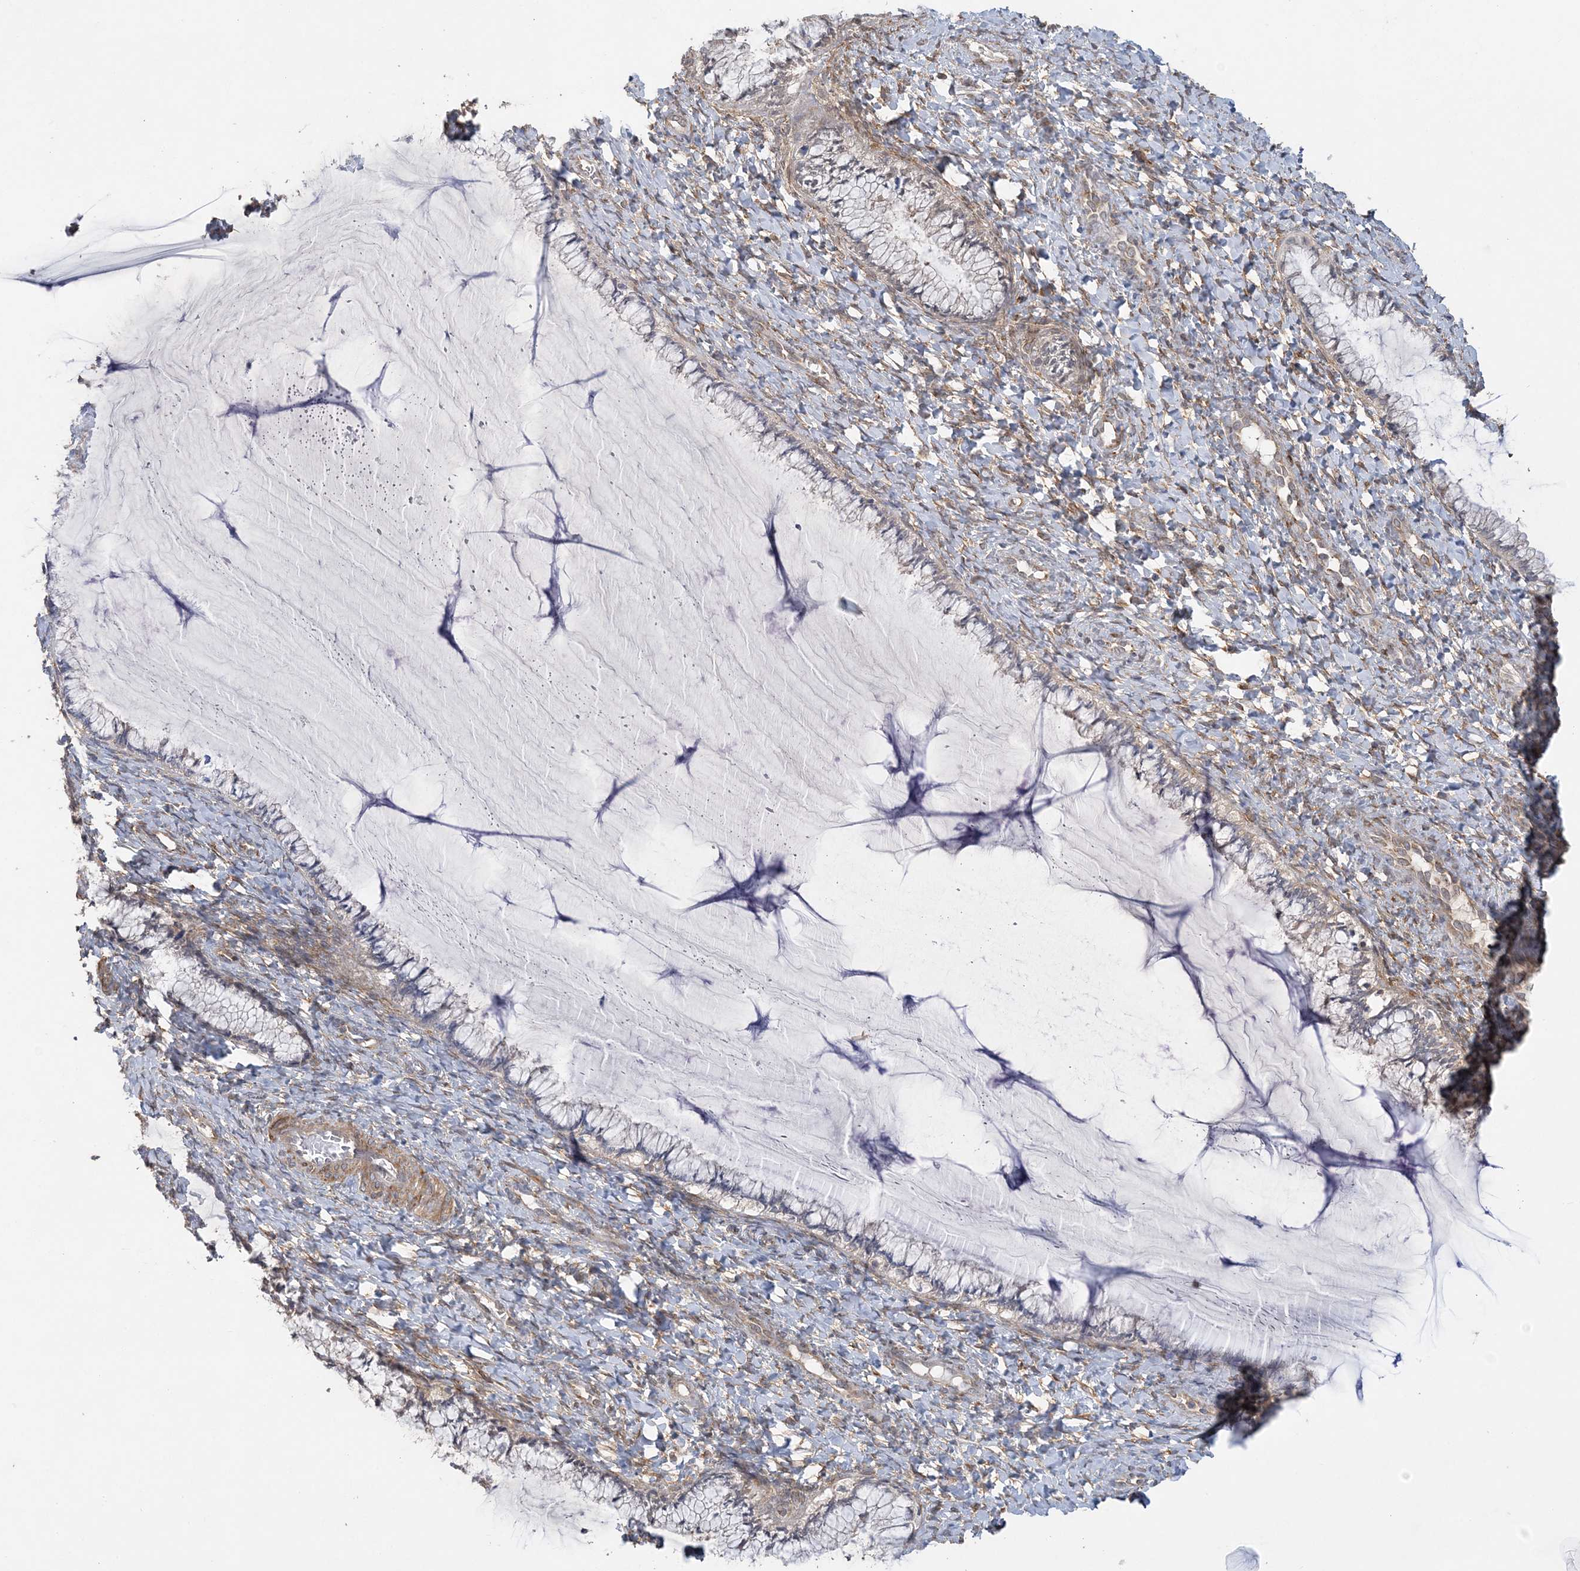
{"staining": {"intensity": "negative", "quantity": "none", "location": "none"}, "tissue": "cervix", "cell_type": "Glandular cells", "image_type": "normal", "snomed": [{"axis": "morphology", "description": "Normal tissue, NOS"}, {"axis": "morphology", "description": "Adenocarcinoma, NOS"}, {"axis": "topography", "description": "Cervix"}], "caption": "A high-resolution image shows IHC staining of unremarkable cervix, which demonstrates no significant expression in glandular cells. (Brightfield microscopy of DAB IHC at high magnification).", "gene": "MAP4K5", "patient": {"sex": "female", "age": 29}}